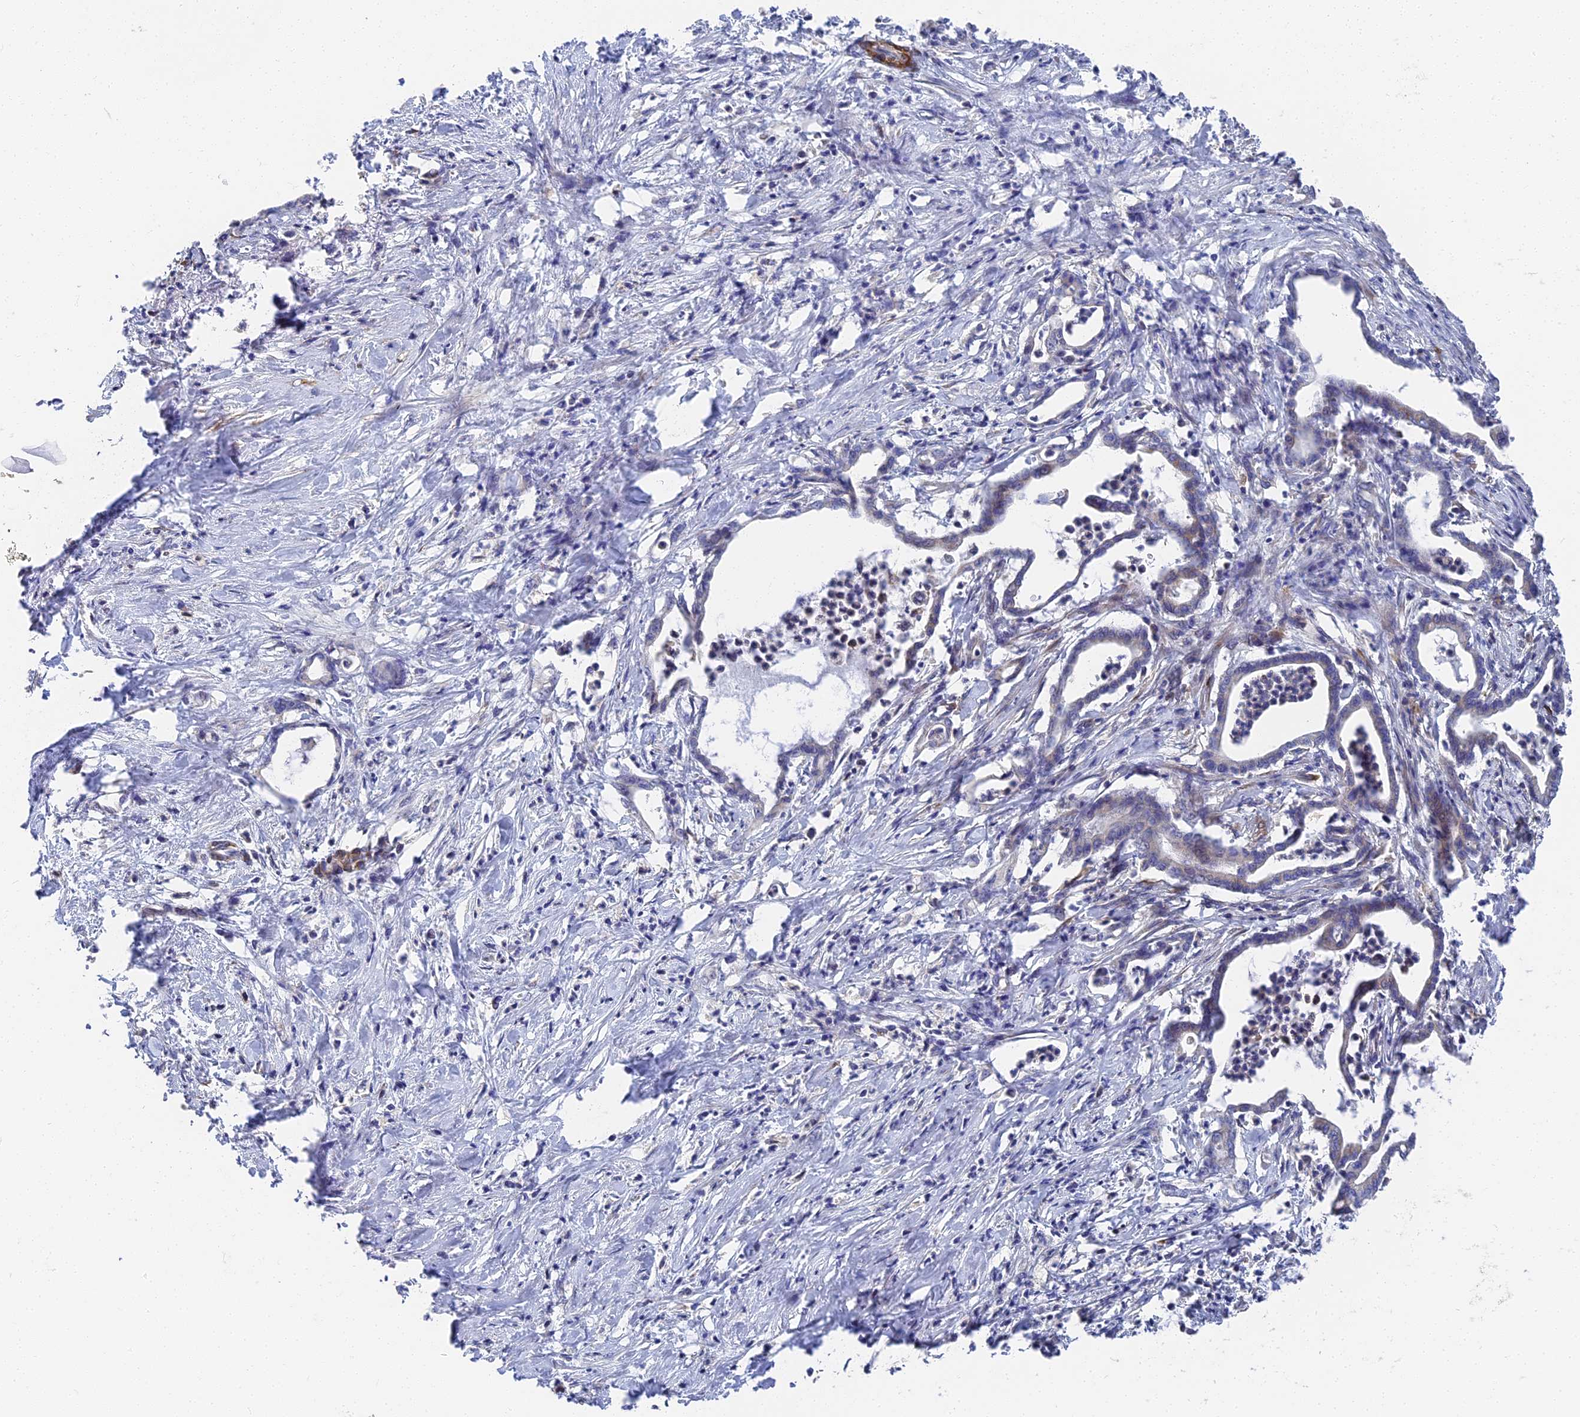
{"staining": {"intensity": "negative", "quantity": "none", "location": "none"}, "tissue": "pancreatic cancer", "cell_type": "Tumor cells", "image_type": "cancer", "snomed": [{"axis": "morphology", "description": "Adenocarcinoma, NOS"}, {"axis": "topography", "description": "Pancreas"}], "caption": "Immunohistochemistry micrograph of human pancreatic adenocarcinoma stained for a protein (brown), which exhibits no positivity in tumor cells.", "gene": "CCDC113", "patient": {"sex": "female", "age": 55}}